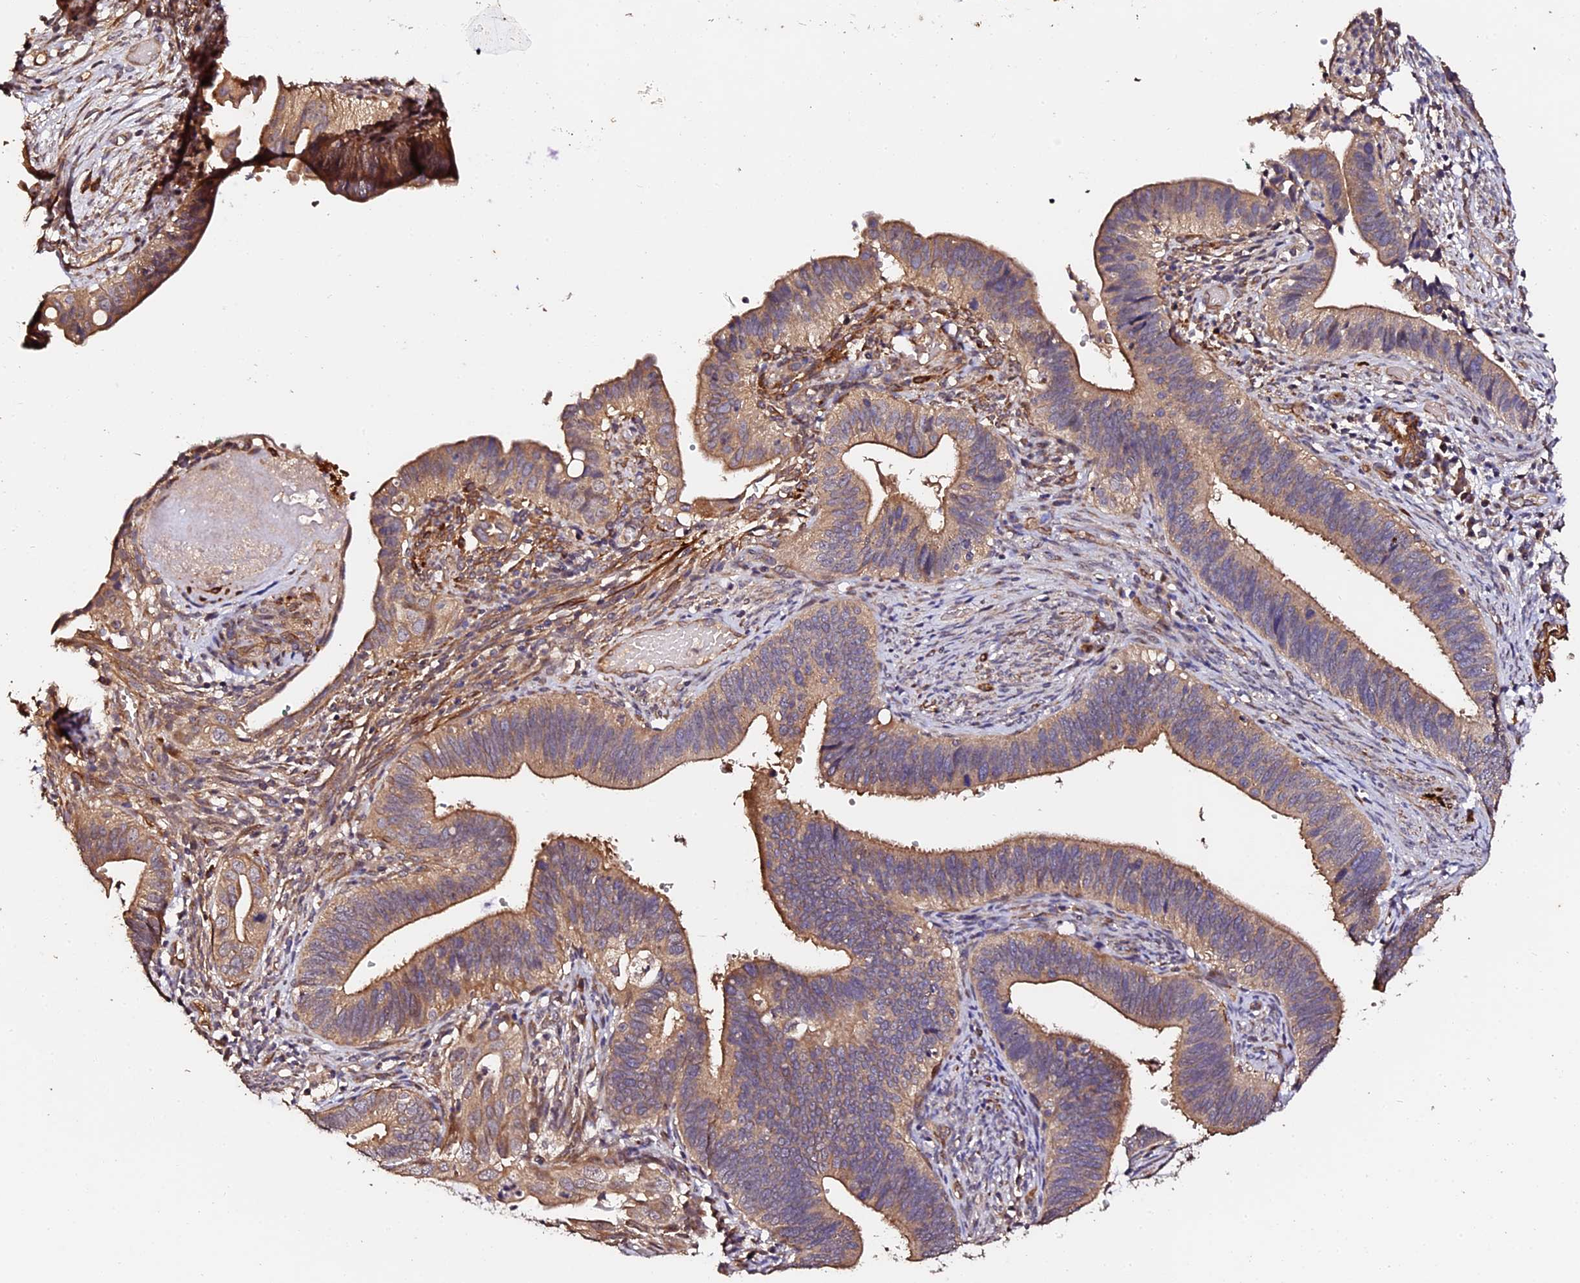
{"staining": {"intensity": "moderate", "quantity": ">75%", "location": "cytoplasmic/membranous"}, "tissue": "cervical cancer", "cell_type": "Tumor cells", "image_type": "cancer", "snomed": [{"axis": "morphology", "description": "Adenocarcinoma, NOS"}, {"axis": "topography", "description": "Cervix"}], "caption": "Human cervical adenocarcinoma stained with a protein marker exhibits moderate staining in tumor cells.", "gene": "TDO2", "patient": {"sex": "female", "age": 42}}